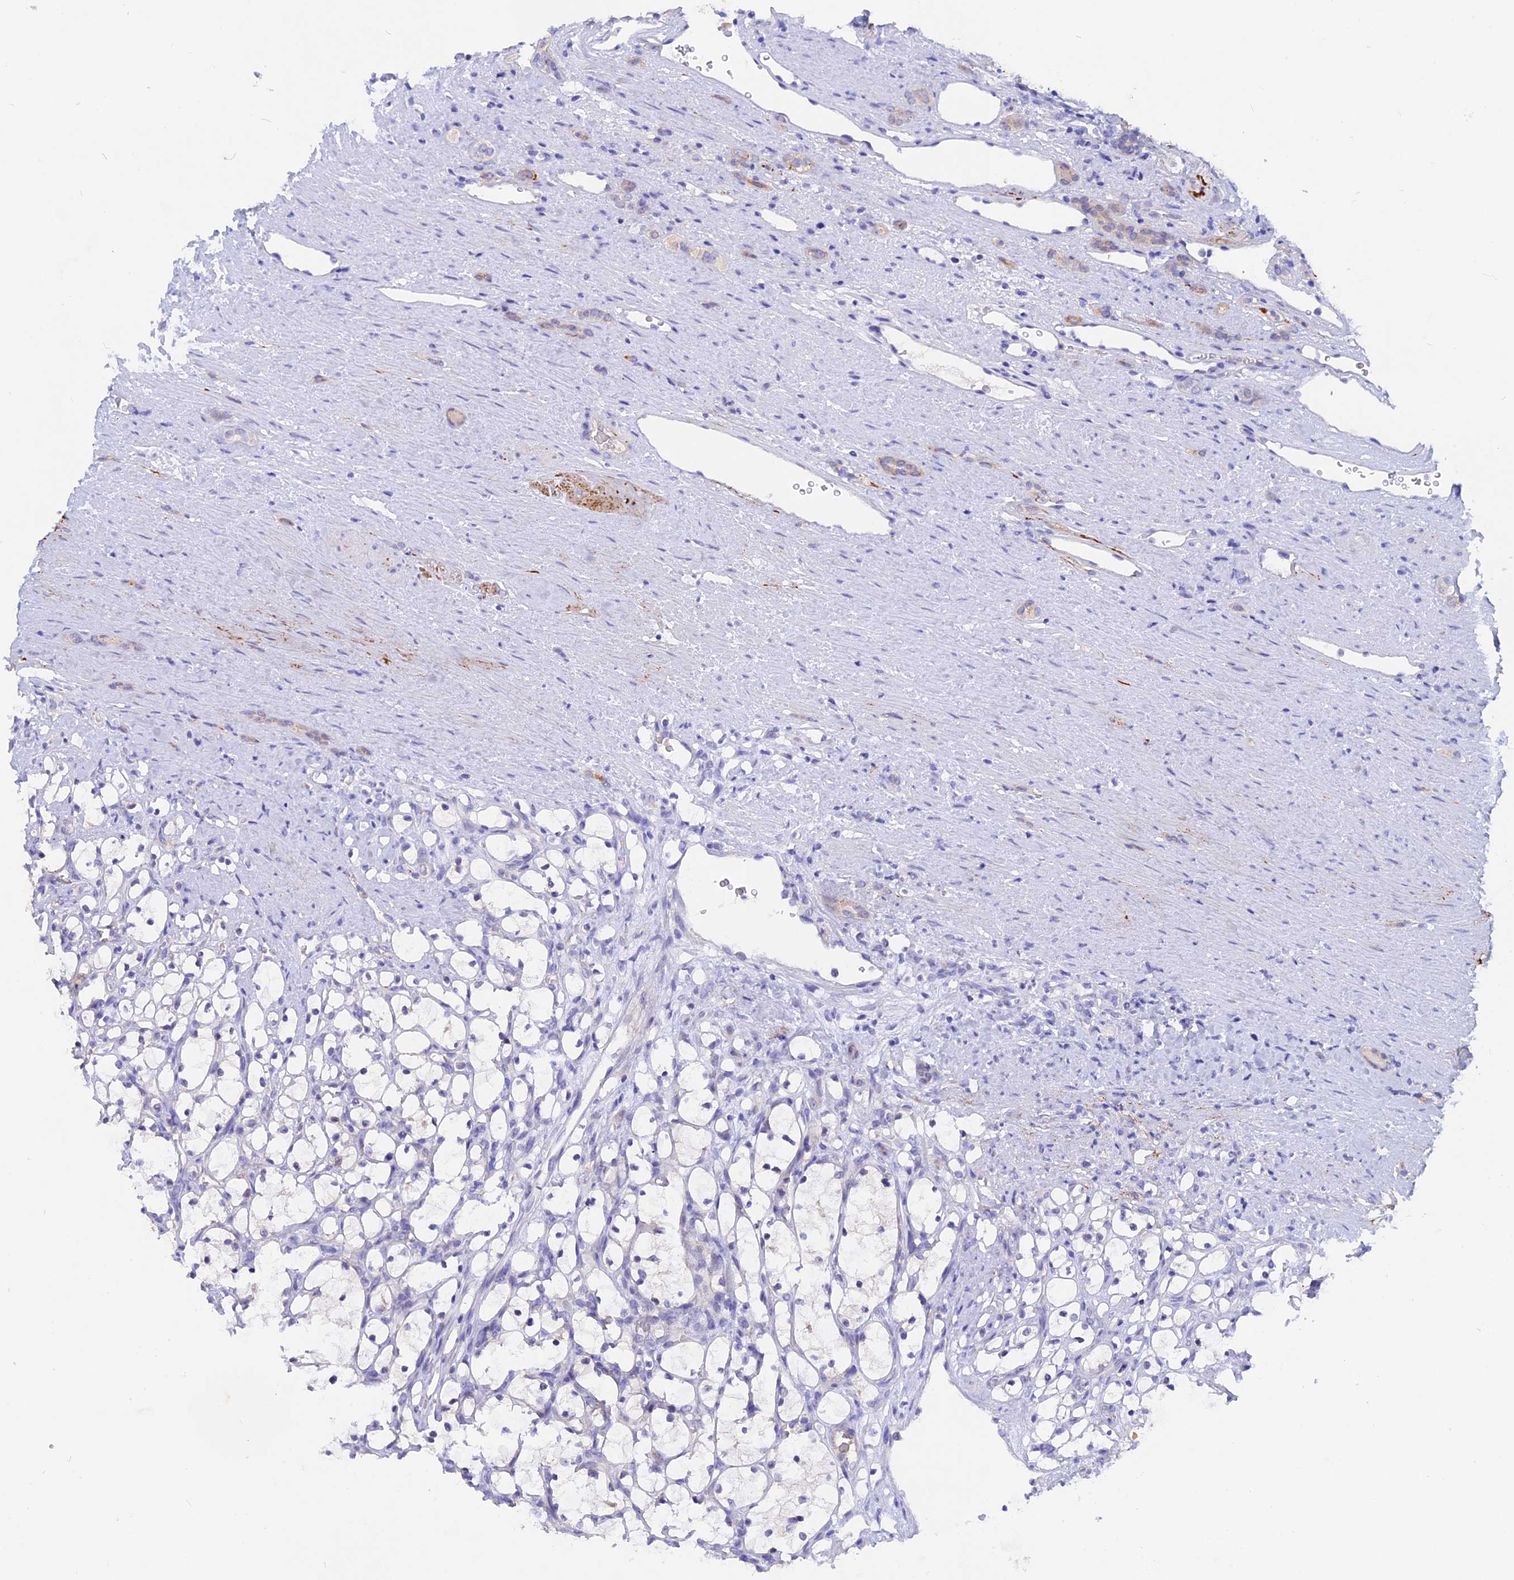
{"staining": {"intensity": "negative", "quantity": "none", "location": "none"}, "tissue": "renal cancer", "cell_type": "Tumor cells", "image_type": "cancer", "snomed": [{"axis": "morphology", "description": "Adenocarcinoma, NOS"}, {"axis": "topography", "description": "Kidney"}], "caption": "This is an IHC photomicrograph of renal cancer. There is no expression in tumor cells.", "gene": "GK5", "patient": {"sex": "female", "age": 69}}